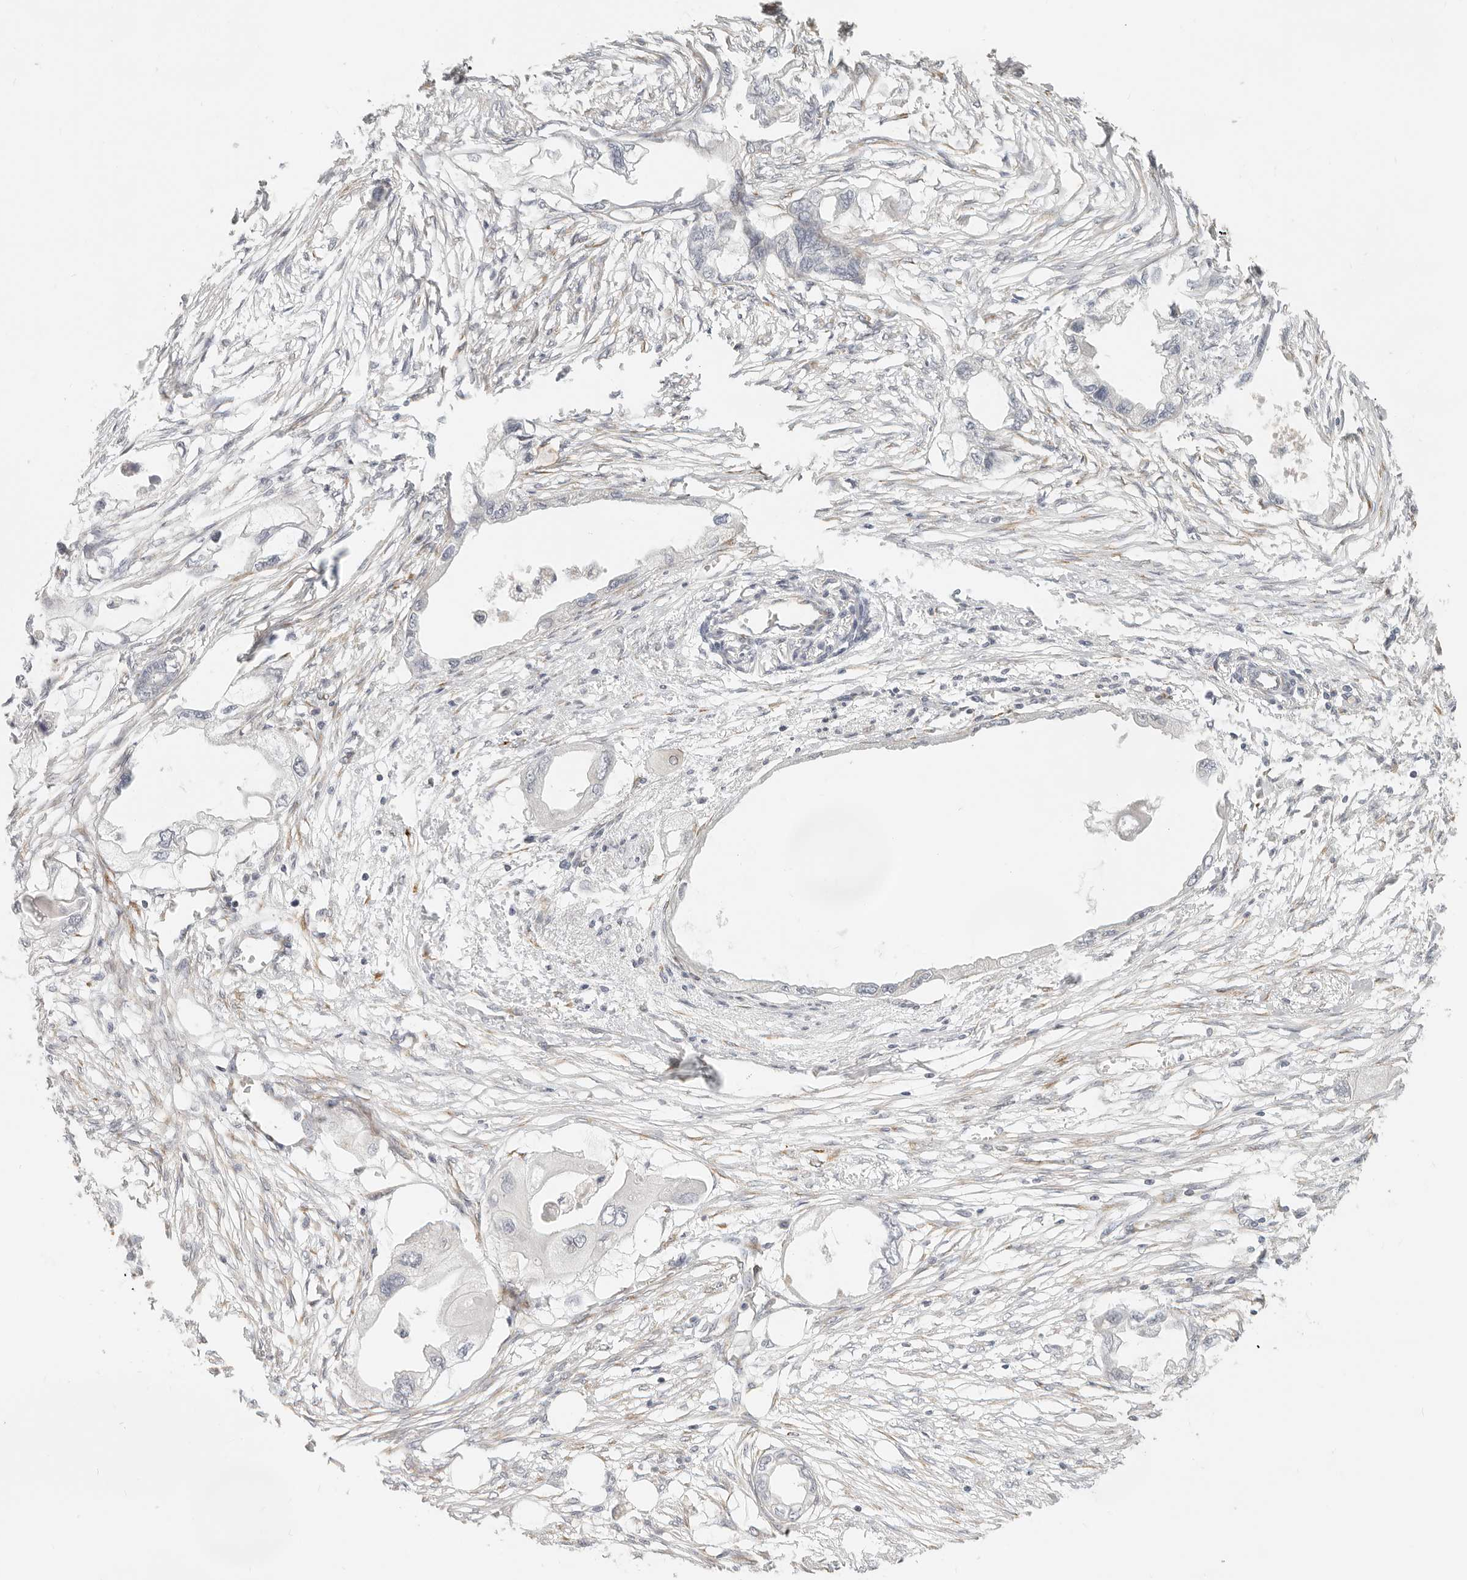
{"staining": {"intensity": "negative", "quantity": "none", "location": "none"}, "tissue": "endometrial cancer", "cell_type": "Tumor cells", "image_type": "cancer", "snomed": [{"axis": "morphology", "description": "Adenocarcinoma, NOS"}, {"axis": "morphology", "description": "Adenocarcinoma, metastatic, NOS"}, {"axis": "topography", "description": "Adipose tissue"}, {"axis": "topography", "description": "Endometrium"}], "caption": "Endometrial metastatic adenocarcinoma stained for a protein using immunohistochemistry (IHC) displays no positivity tumor cells.", "gene": "SASS6", "patient": {"sex": "female", "age": 67}}